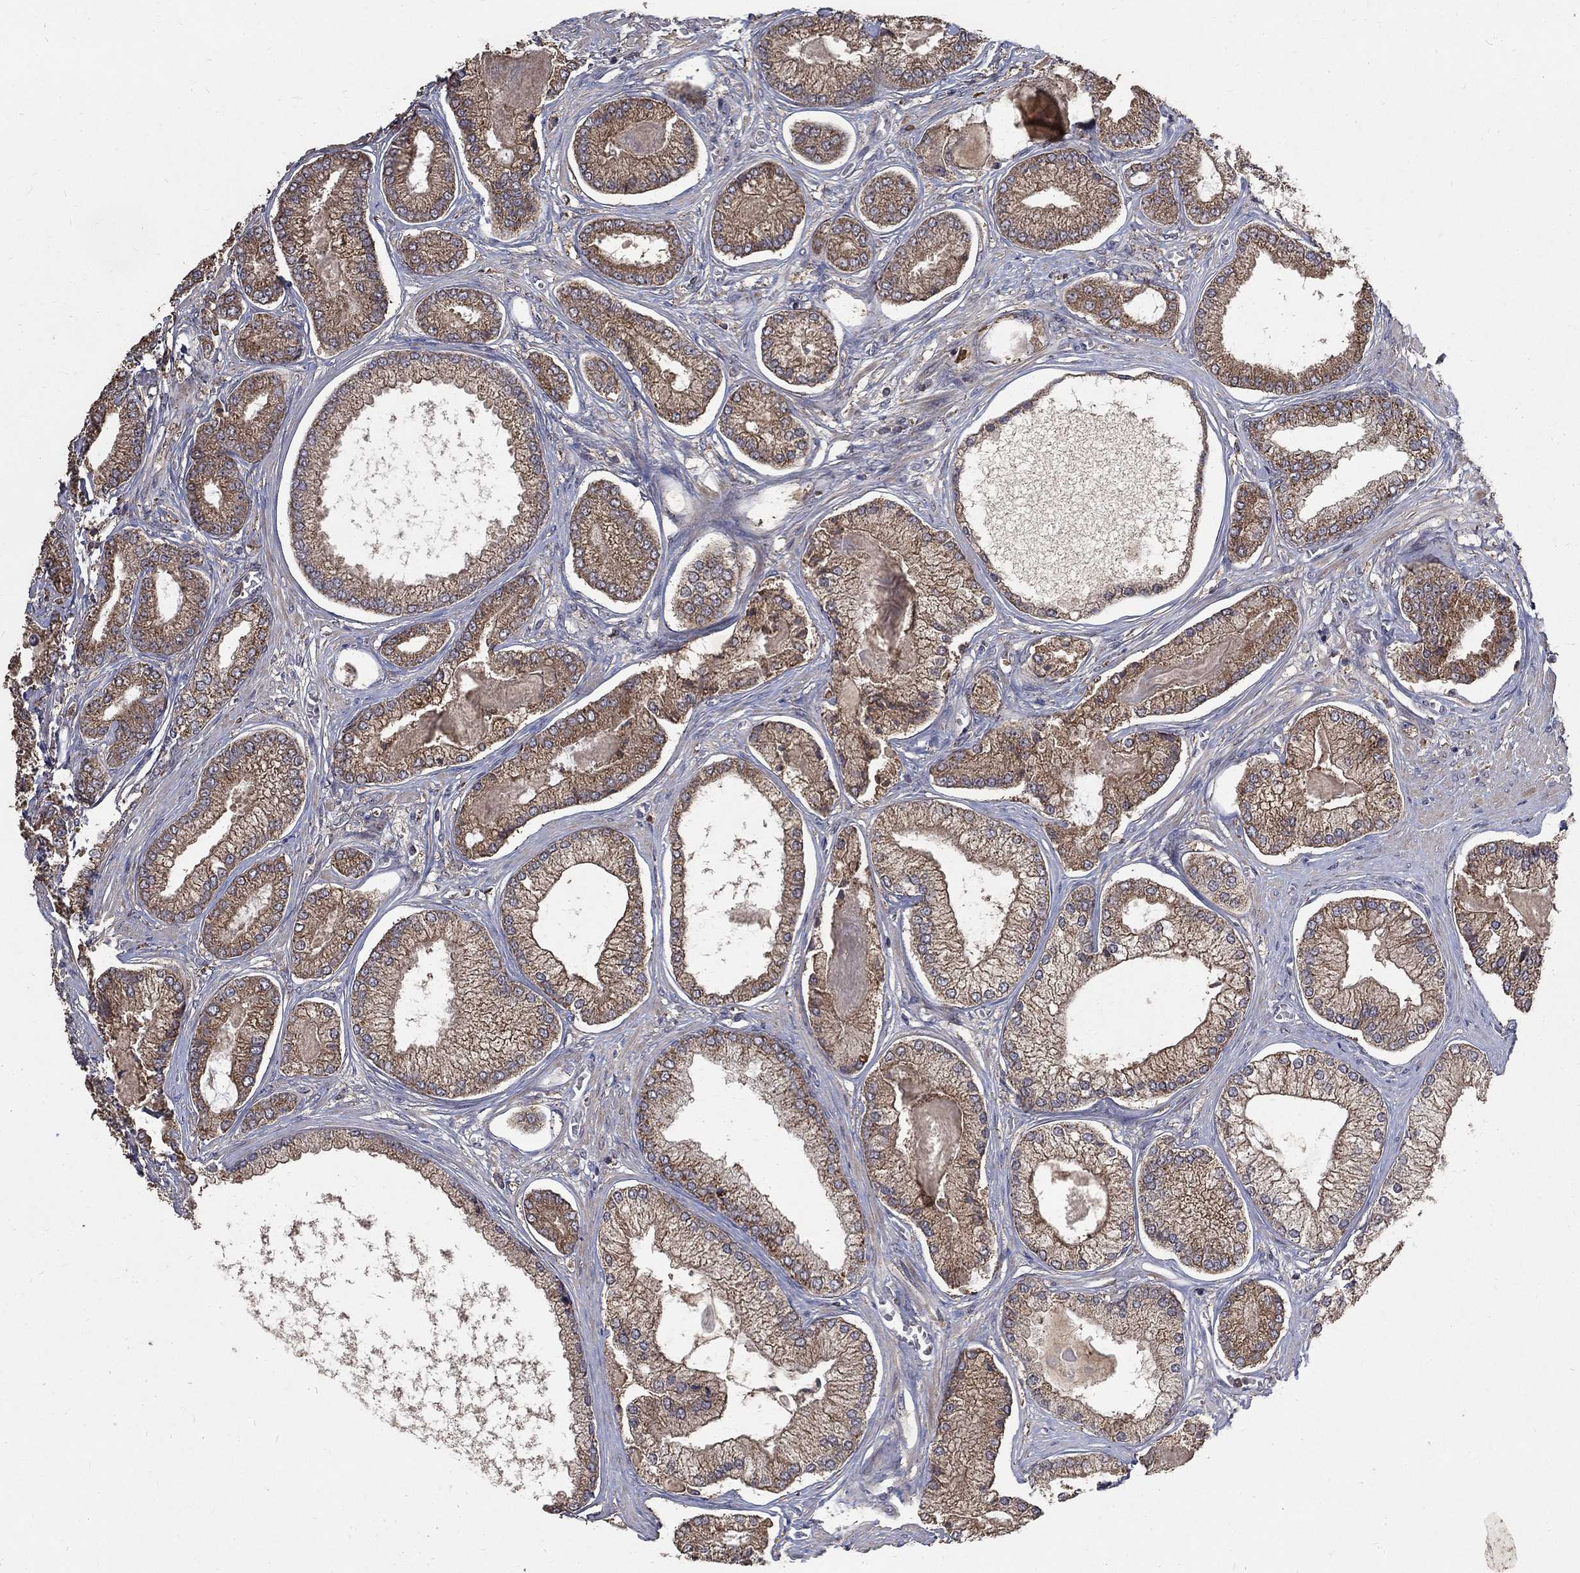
{"staining": {"intensity": "moderate", "quantity": "25%-75%", "location": "cytoplasmic/membranous"}, "tissue": "prostate cancer", "cell_type": "Tumor cells", "image_type": "cancer", "snomed": [{"axis": "morphology", "description": "Adenocarcinoma, Low grade"}, {"axis": "topography", "description": "Prostate"}], "caption": "A histopathology image of human prostate cancer stained for a protein displays moderate cytoplasmic/membranous brown staining in tumor cells.", "gene": "C17orf75", "patient": {"sex": "male", "age": 57}}